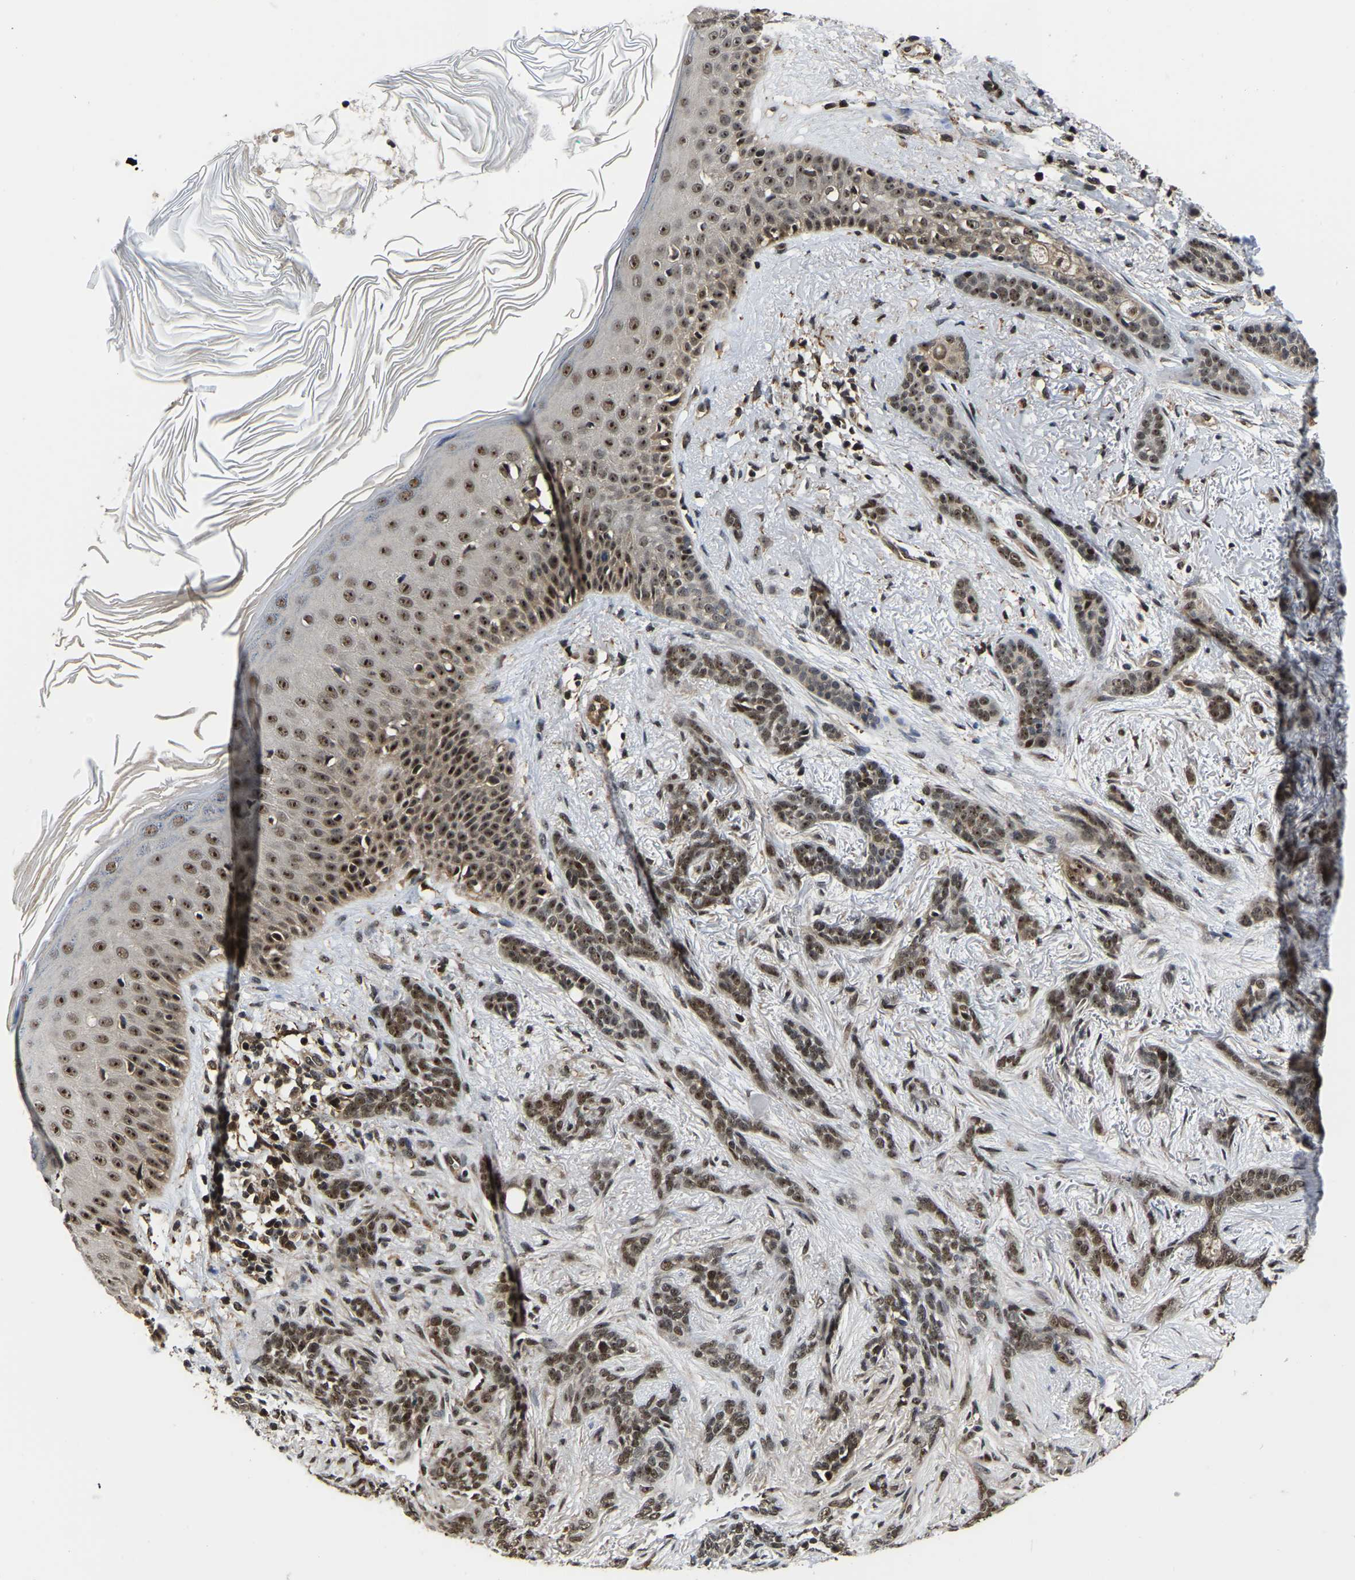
{"staining": {"intensity": "moderate", "quantity": ">75%", "location": "nuclear"}, "tissue": "skin cancer", "cell_type": "Tumor cells", "image_type": "cancer", "snomed": [{"axis": "morphology", "description": "Basal cell carcinoma"}, {"axis": "morphology", "description": "Adnexal tumor, benign"}, {"axis": "topography", "description": "Skin"}], "caption": "Skin benign adnexal tumor stained for a protein (brown) shows moderate nuclear positive positivity in approximately >75% of tumor cells.", "gene": "CIAO1", "patient": {"sex": "female", "age": 42}}